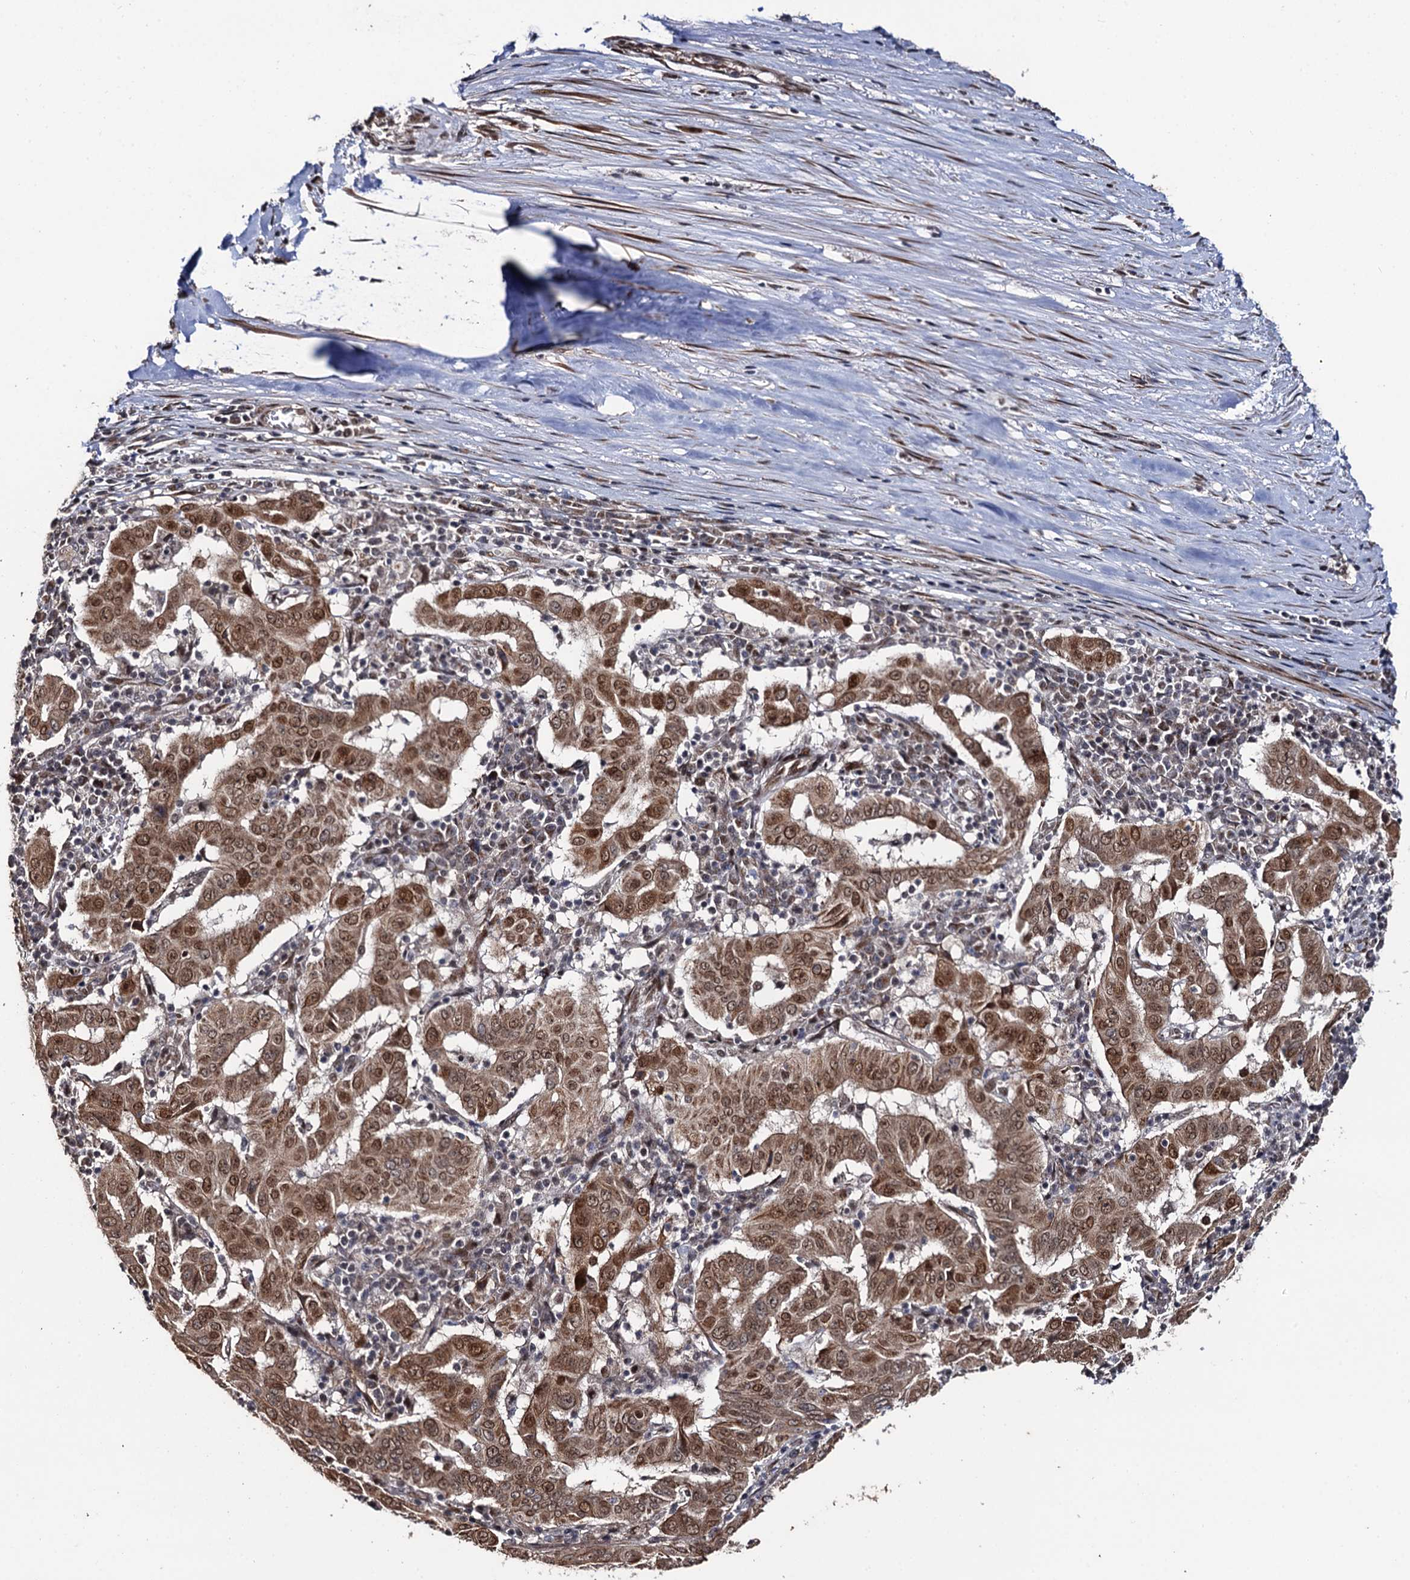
{"staining": {"intensity": "moderate", "quantity": ">75%", "location": "cytoplasmic/membranous,nuclear"}, "tissue": "pancreatic cancer", "cell_type": "Tumor cells", "image_type": "cancer", "snomed": [{"axis": "morphology", "description": "Adenocarcinoma, NOS"}, {"axis": "topography", "description": "Pancreas"}], "caption": "Immunohistochemical staining of pancreatic adenocarcinoma exhibits medium levels of moderate cytoplasmic/membranous and nuclear protein expression in about >75% of tumor cells.", "gene": "LRRC63", "patient": {"sex": "male", "age": 63}}